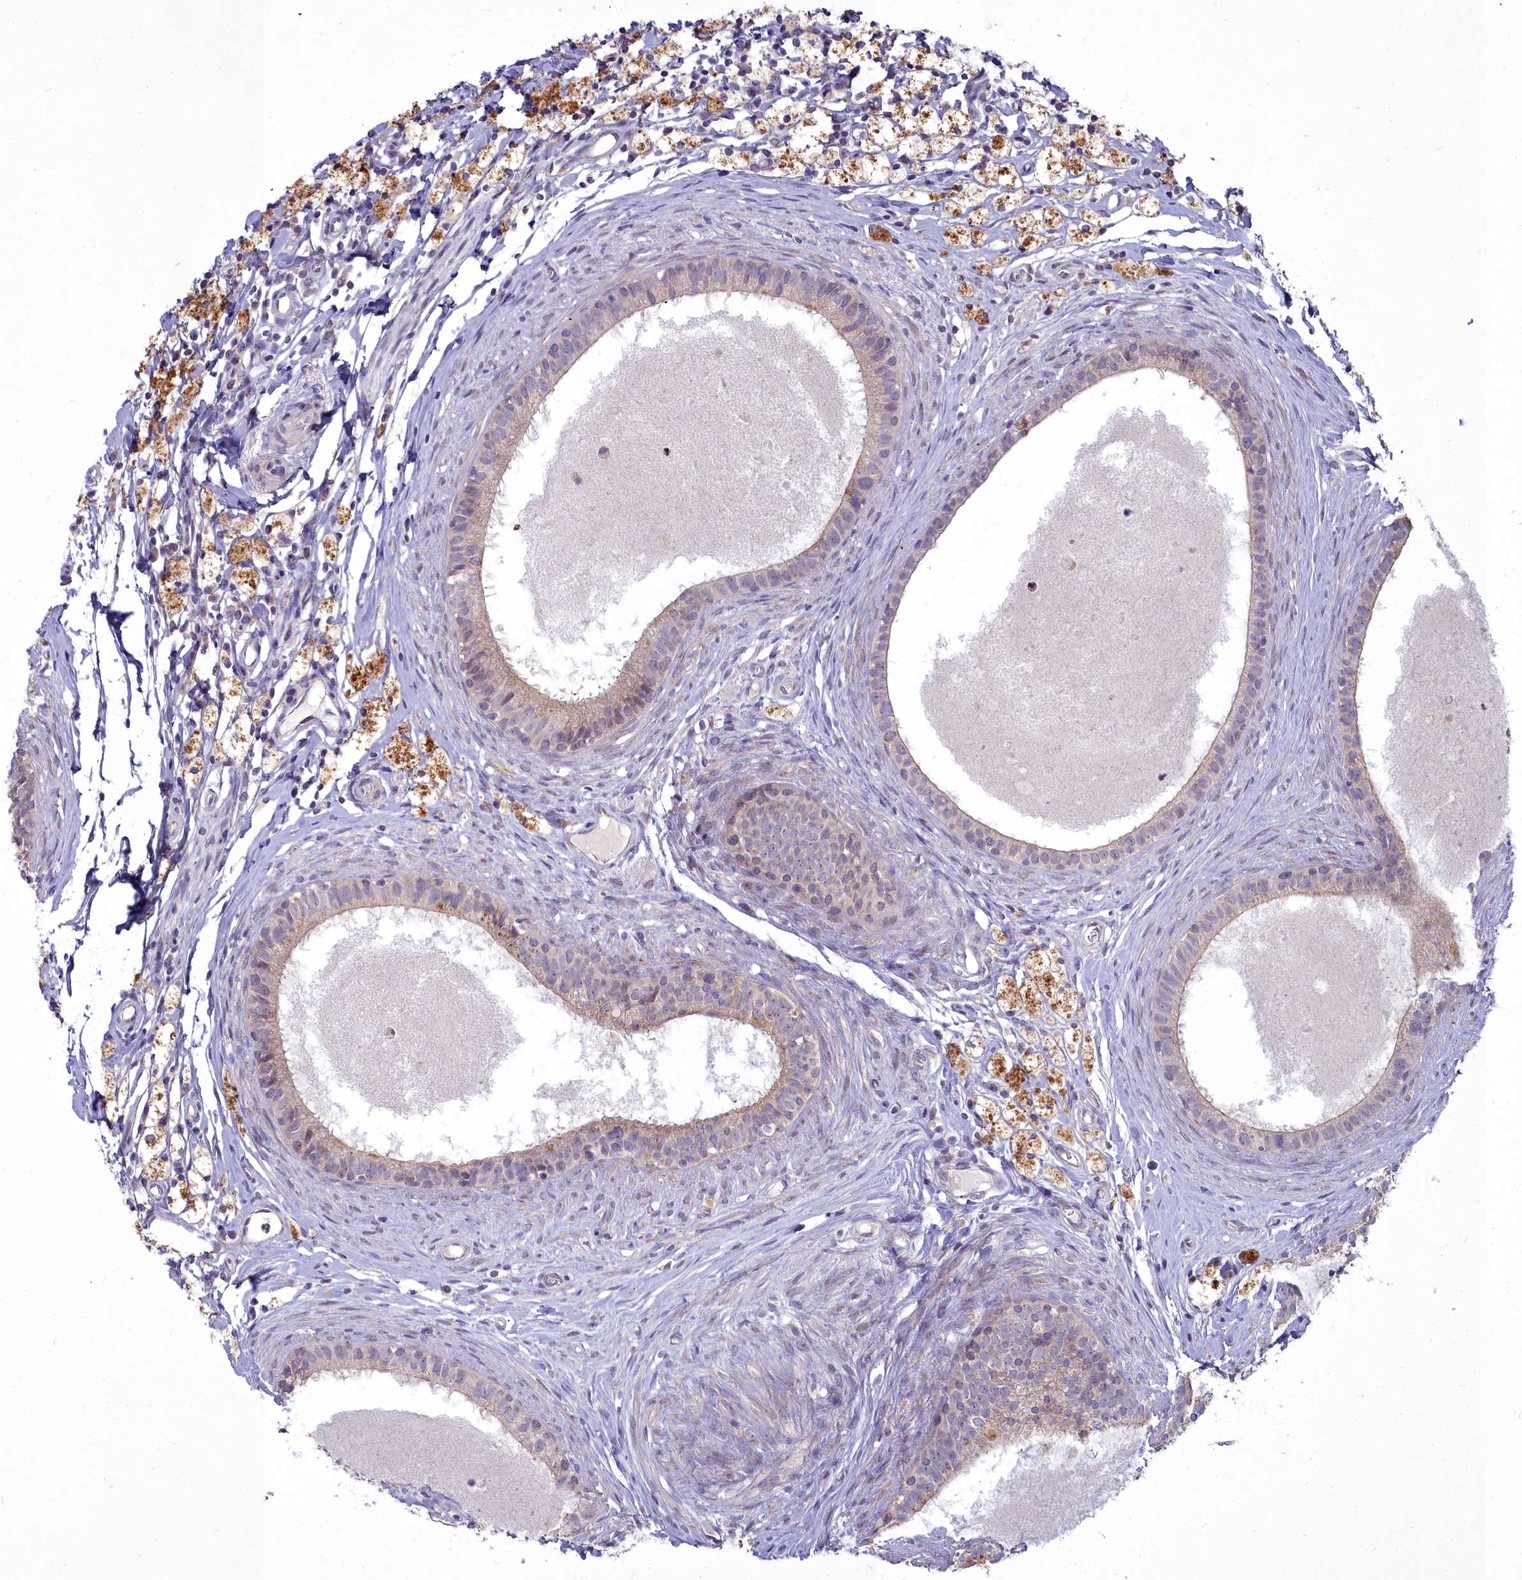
{"staining": {"intensity": "weak", "quantity": "25%-75%", "location": "cytoplasmic/membranous"}, "tissue": "epididymis", "cell_type": "Glandular cells", "image_type": "normal", "snomed": [{"axis": "morphology", "description": "Normal tissue, NOS"}, {"axis": "topography", "description": "Epididymis"}], "caption": "Epididymis stained with DAB (3,3'-diaminobenzidine) immunohistochemistry shows low levels of weak cytoplasmic/membranous positivity in approximately 25%-75% of glandular cells.", "gene": "MICU2", "patient": {"sex": "male", "age": 80}}